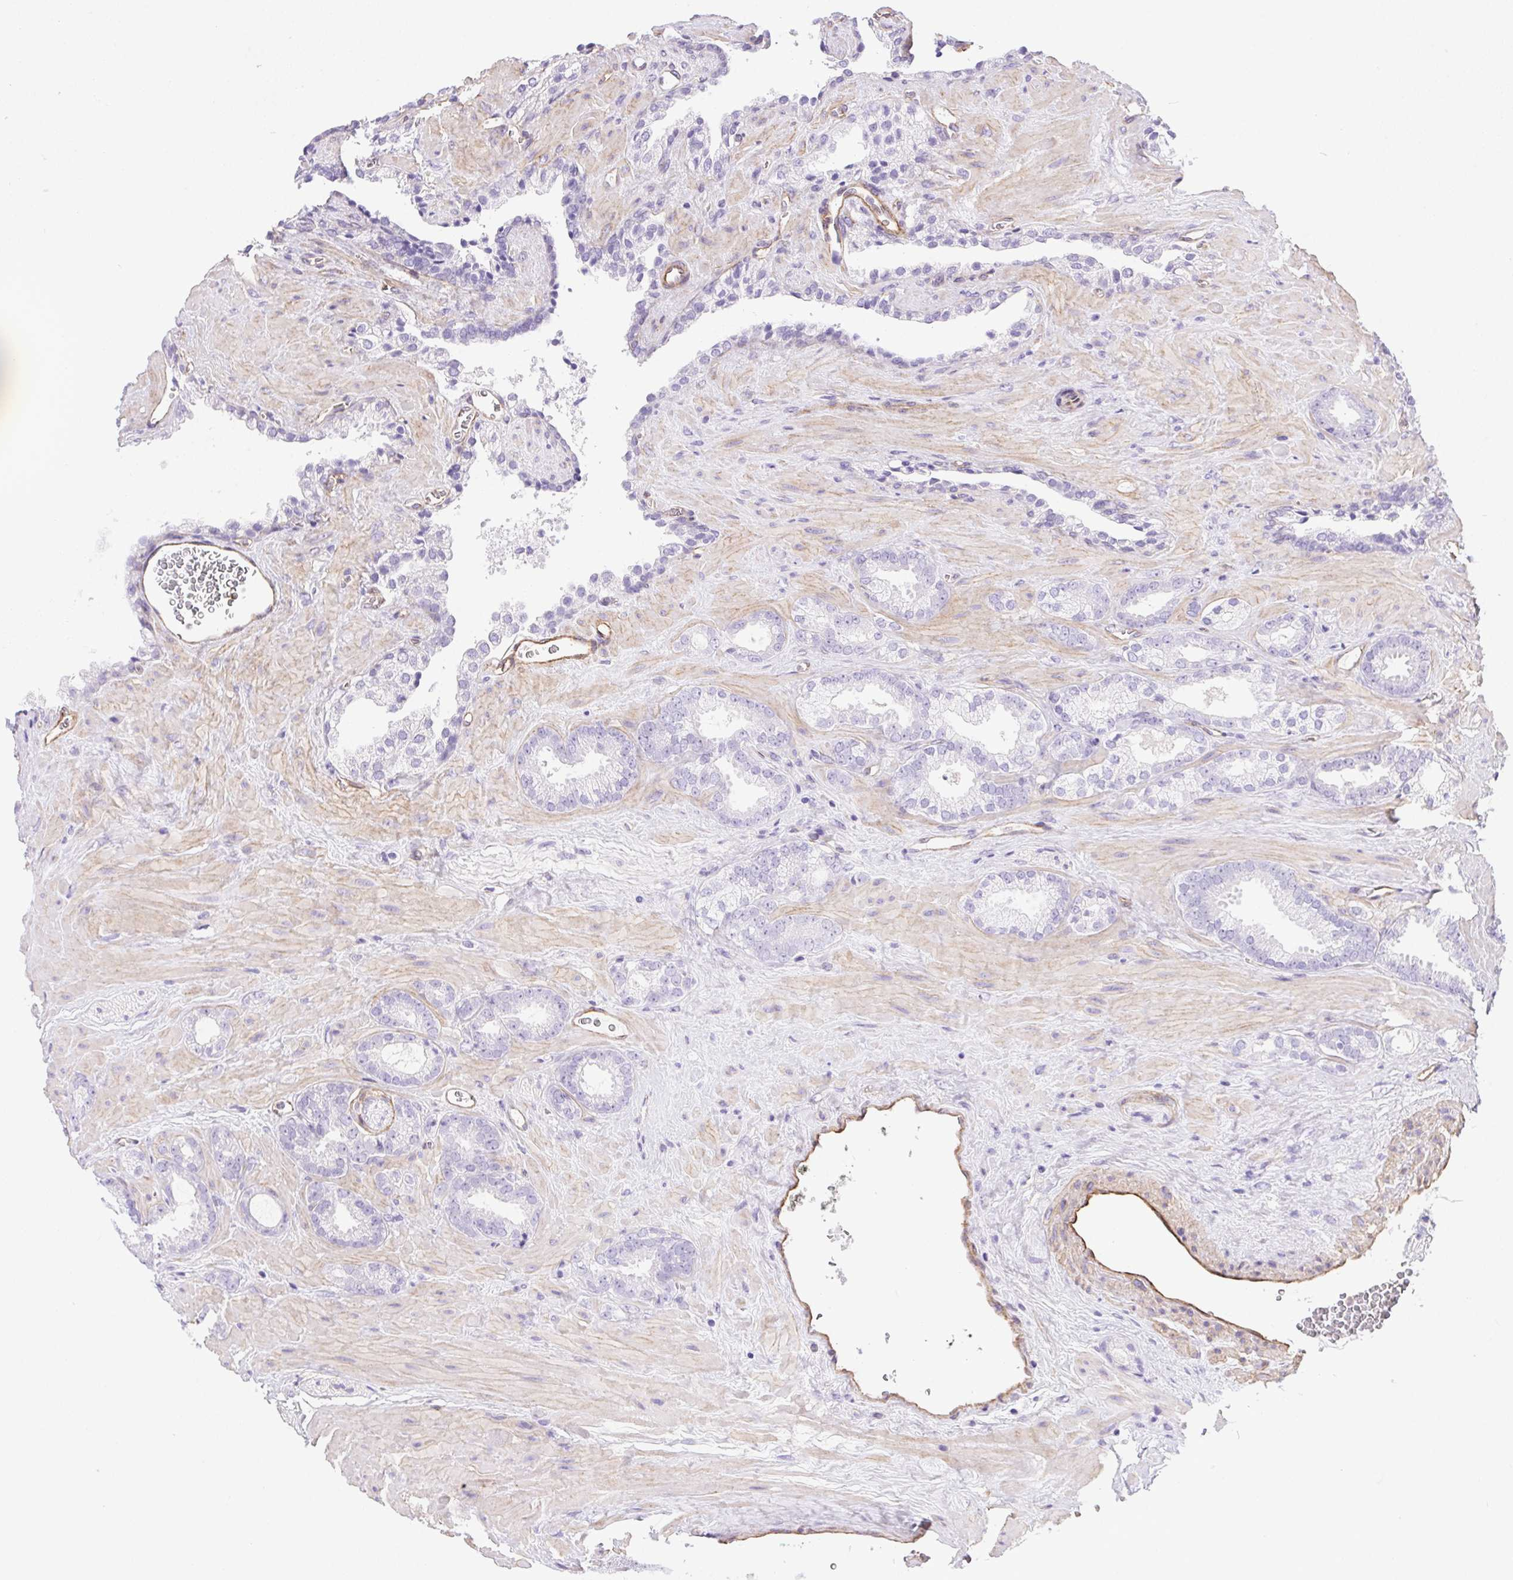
{"staining": {"intensity": "negative", "quantity": "none", "location": "none"}, "tissue": "prostate cancer", "cell_type": "Tumor cells", "image_type": "cancer", "snomed": [{"axis": "morphology", "description": "Adenocarcinoma, Low grade"}, {"axis": "topography", "description": "Prostate"}], "caption": "A high-resolution micrograph shows IHC staining of adenocarcinoma (low-grade) (prostate), which demonstrates no significant positivity in tumor cells.", "gene": "SHCBP1L", "patient": {"sex": "male", "age": 62}}